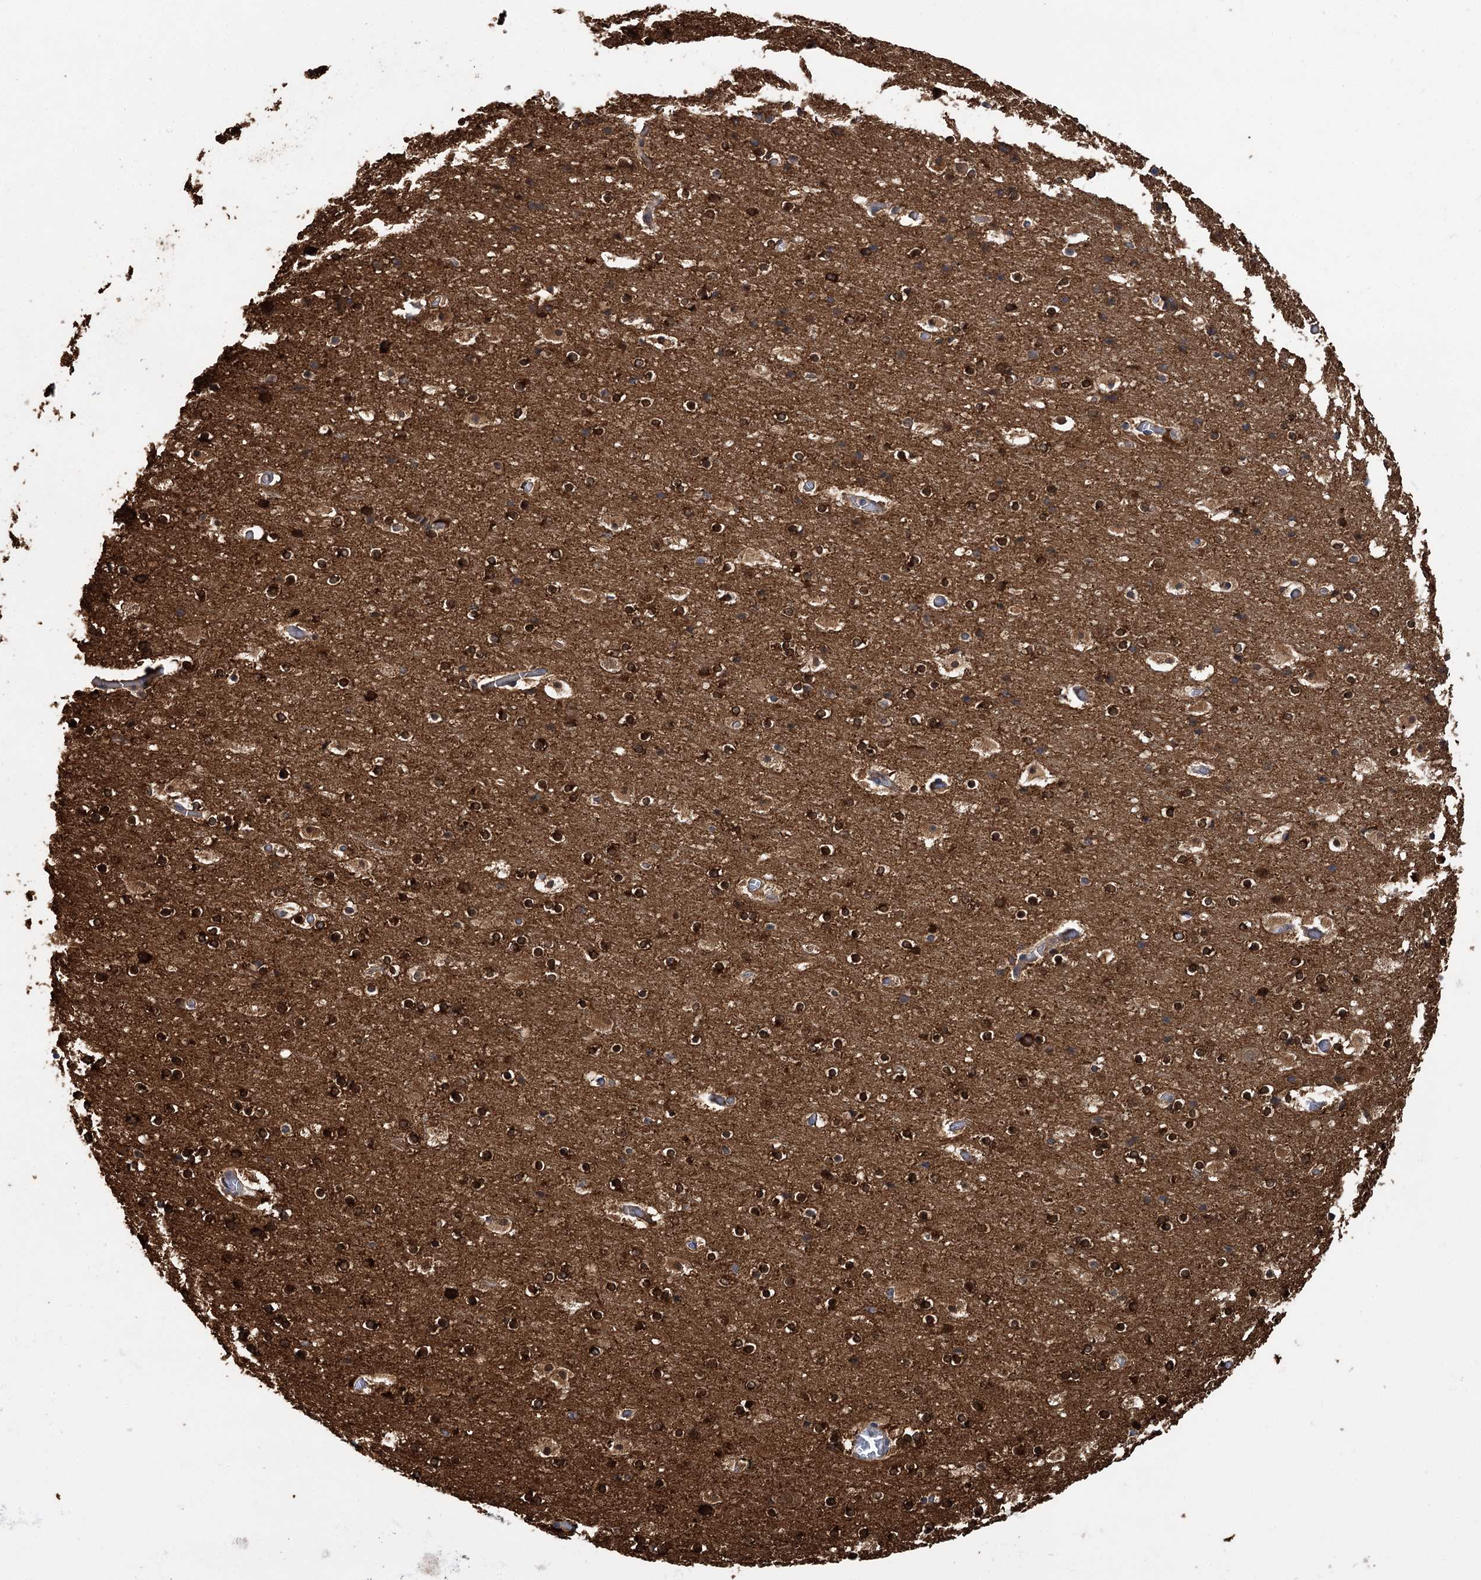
{"staining": {"intensity": "weak", "quantity": ">75%", "location": "cytoplasmic/membranous"}, "tissue": "cerebral cortex", "cell_type": "Endothelial cells", "image_type": "normal", "snomed": [{"axis": "morphology", "description": "Normal tissue, NOS"}, {"axis": "topography", "description": "Cerebral cortex"}], "caption": "Endothelial cells demonstrate weak cytoplasmic/membranous expression in about >75% of cells in normal cerebral cortex. (DAB IHC, brown staining for protein, blue staining for nuclei).", "gene": "GUSB", "patient": {"sex": "male", "age": 57}}